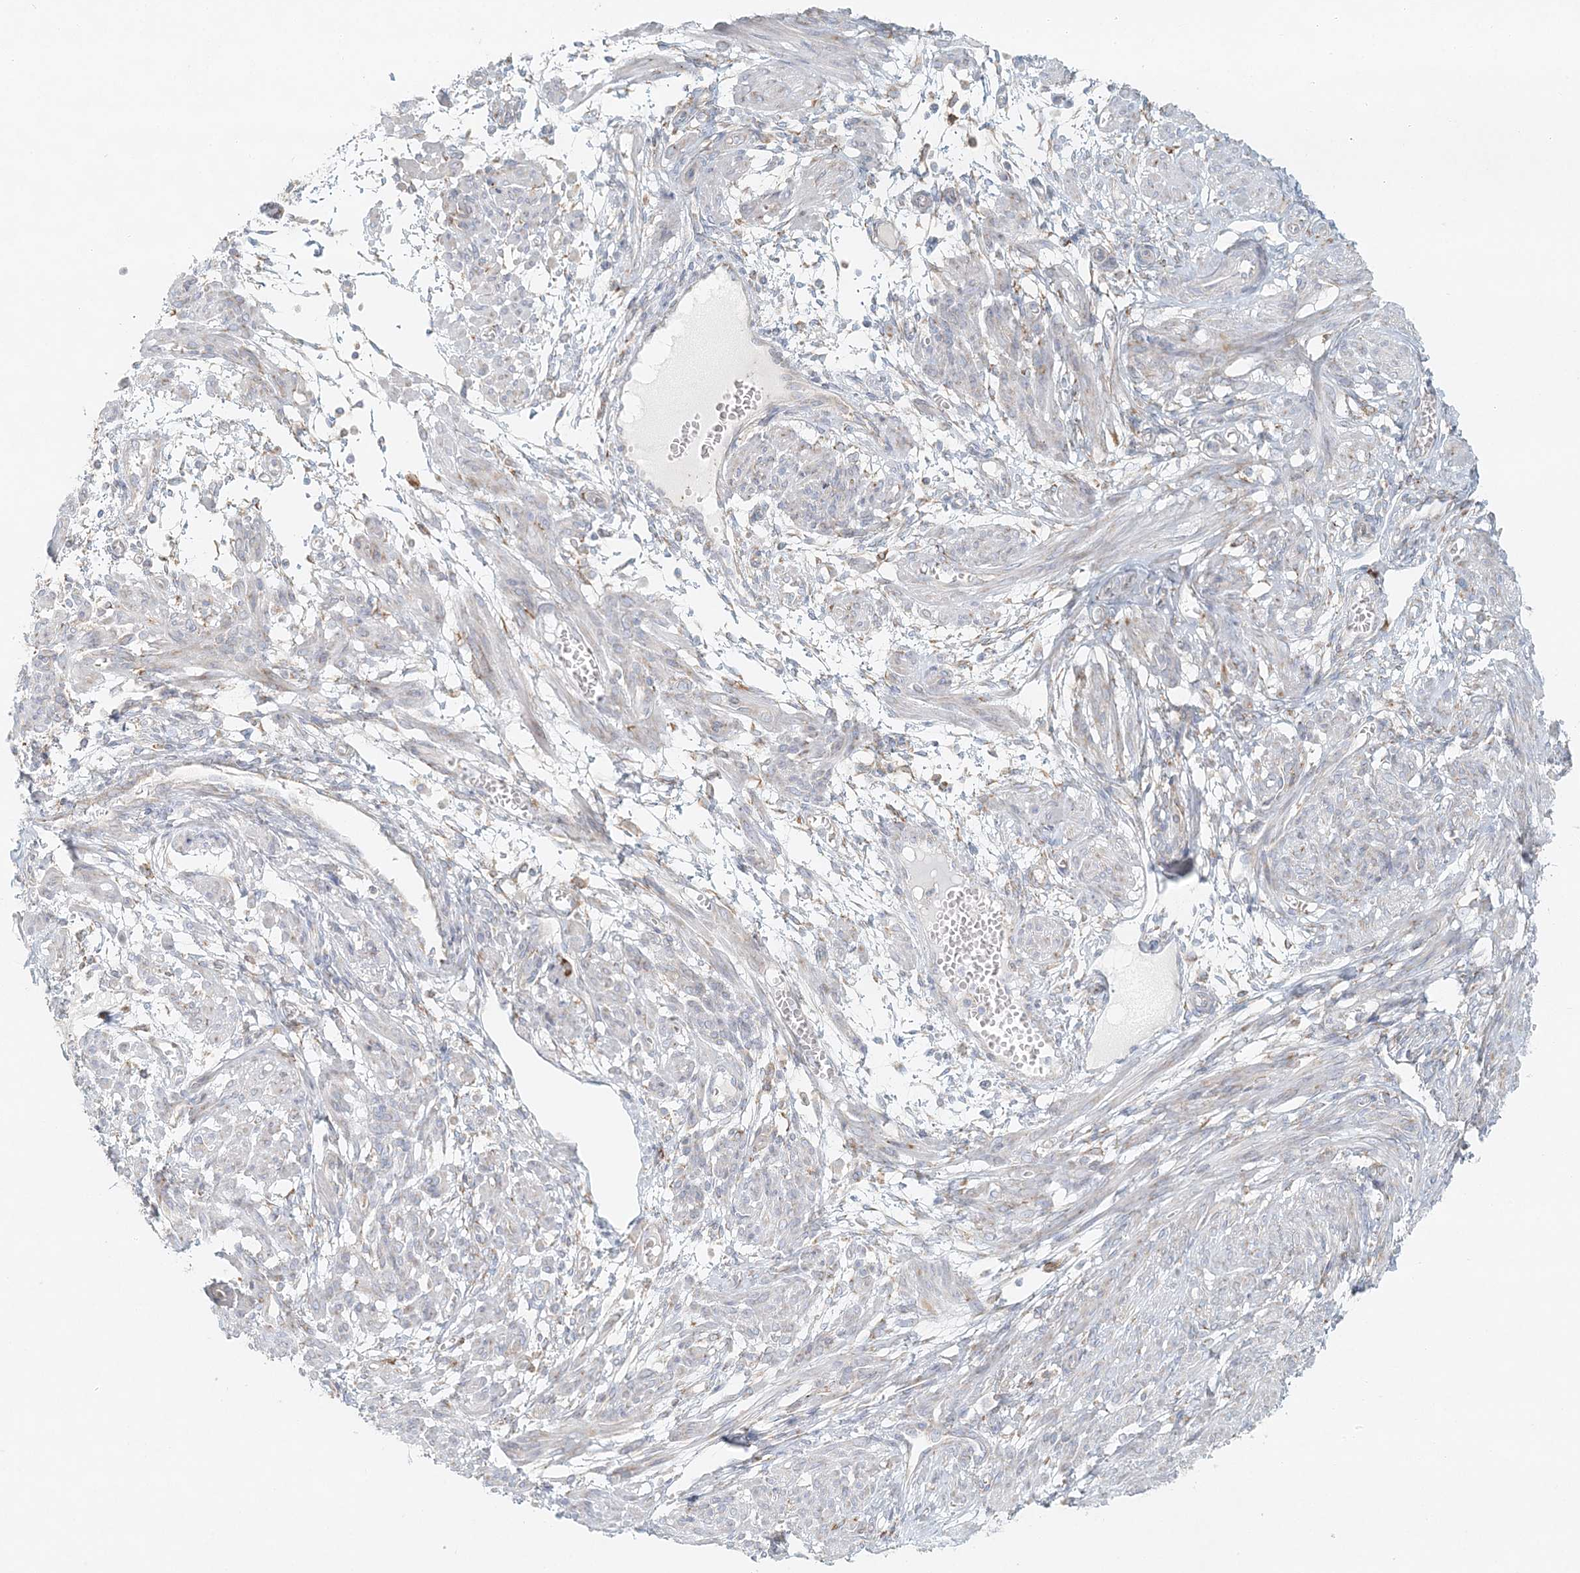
{"staining": {"intensity": "negative", "quantity": "none", "location": "none"}, "tissue": "smooth muscle", "cell_type": "Smooth muscle cells", "image_type": "normal", "snomed": [{"axis": "morphology", "description": "Normal tissue, NOS"}, {"axis": "topography", "description": "Smooth muscle"}], "caption": "Smooth muscle was stained to show a protein in brown. There is no significant positivity in smooth muscle cells. (Immunohistochemistry, brightfield microscopy, high magnification).", "gene": "STK11IP", "patient": {"sex": "female", "age": 39}}